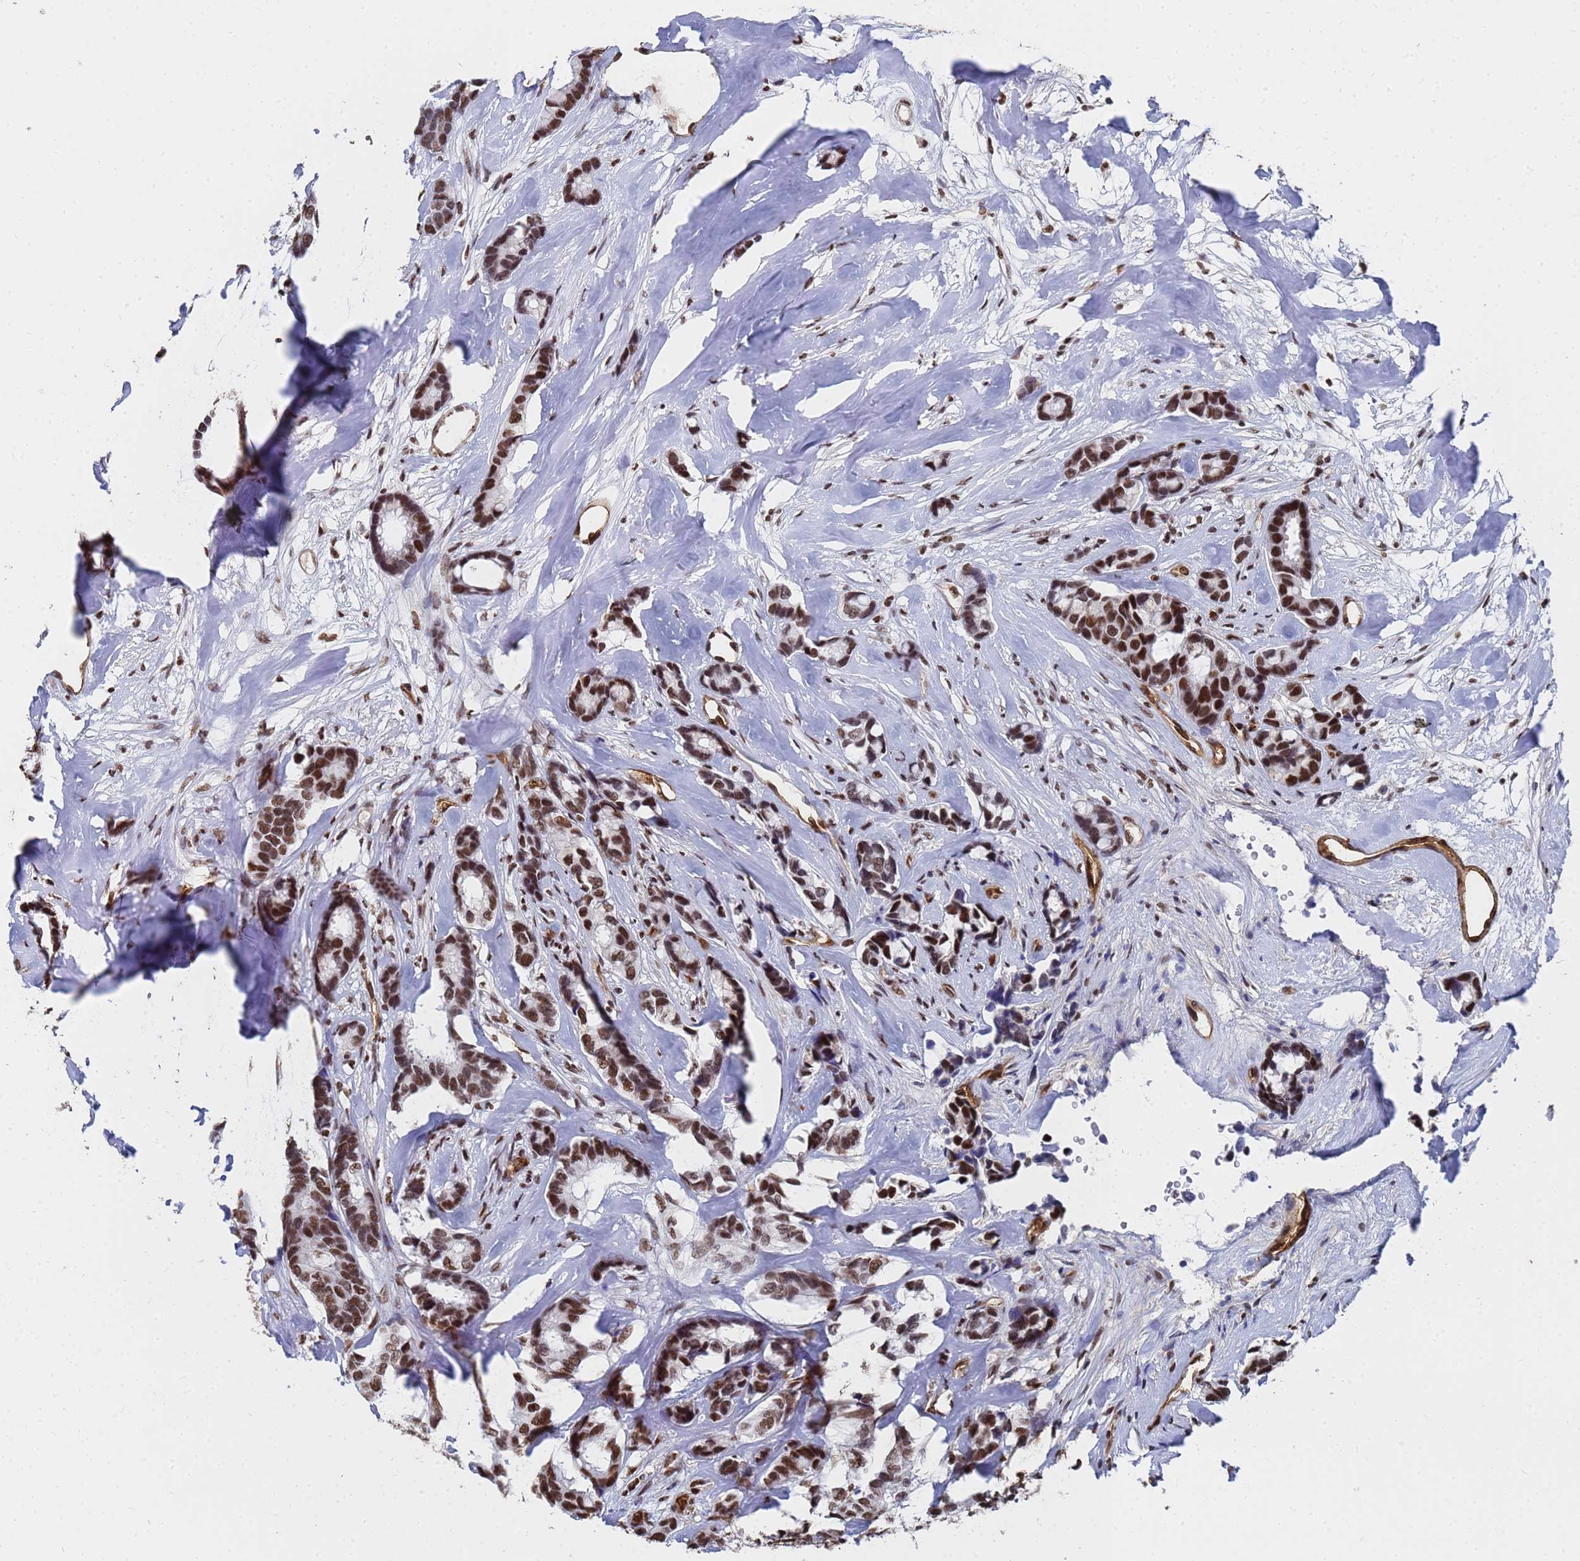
{"staining": {"intensity": "strong", "quantity": ">75%", "location": "nuclear"}, "tissue": "breast cancer", "cell_type": "Tumor cells", "image_type": "cancer", "snomed": [{"axis": "morphology", "description": "Duct carcinoma"}, {"axis": "topography", "description": "Breast"}], "caption": "Breast infiltrating ductal carcinoma stained with DAB IHC shows high levels of strong nuclear expression in approximately >75% of tumor cells. Immunohistochemistry stains the protein of interest in brown and the nuclei are stained blue.", "gene": "RAVER2", "patient": {"sex": "female", "age": 87}}